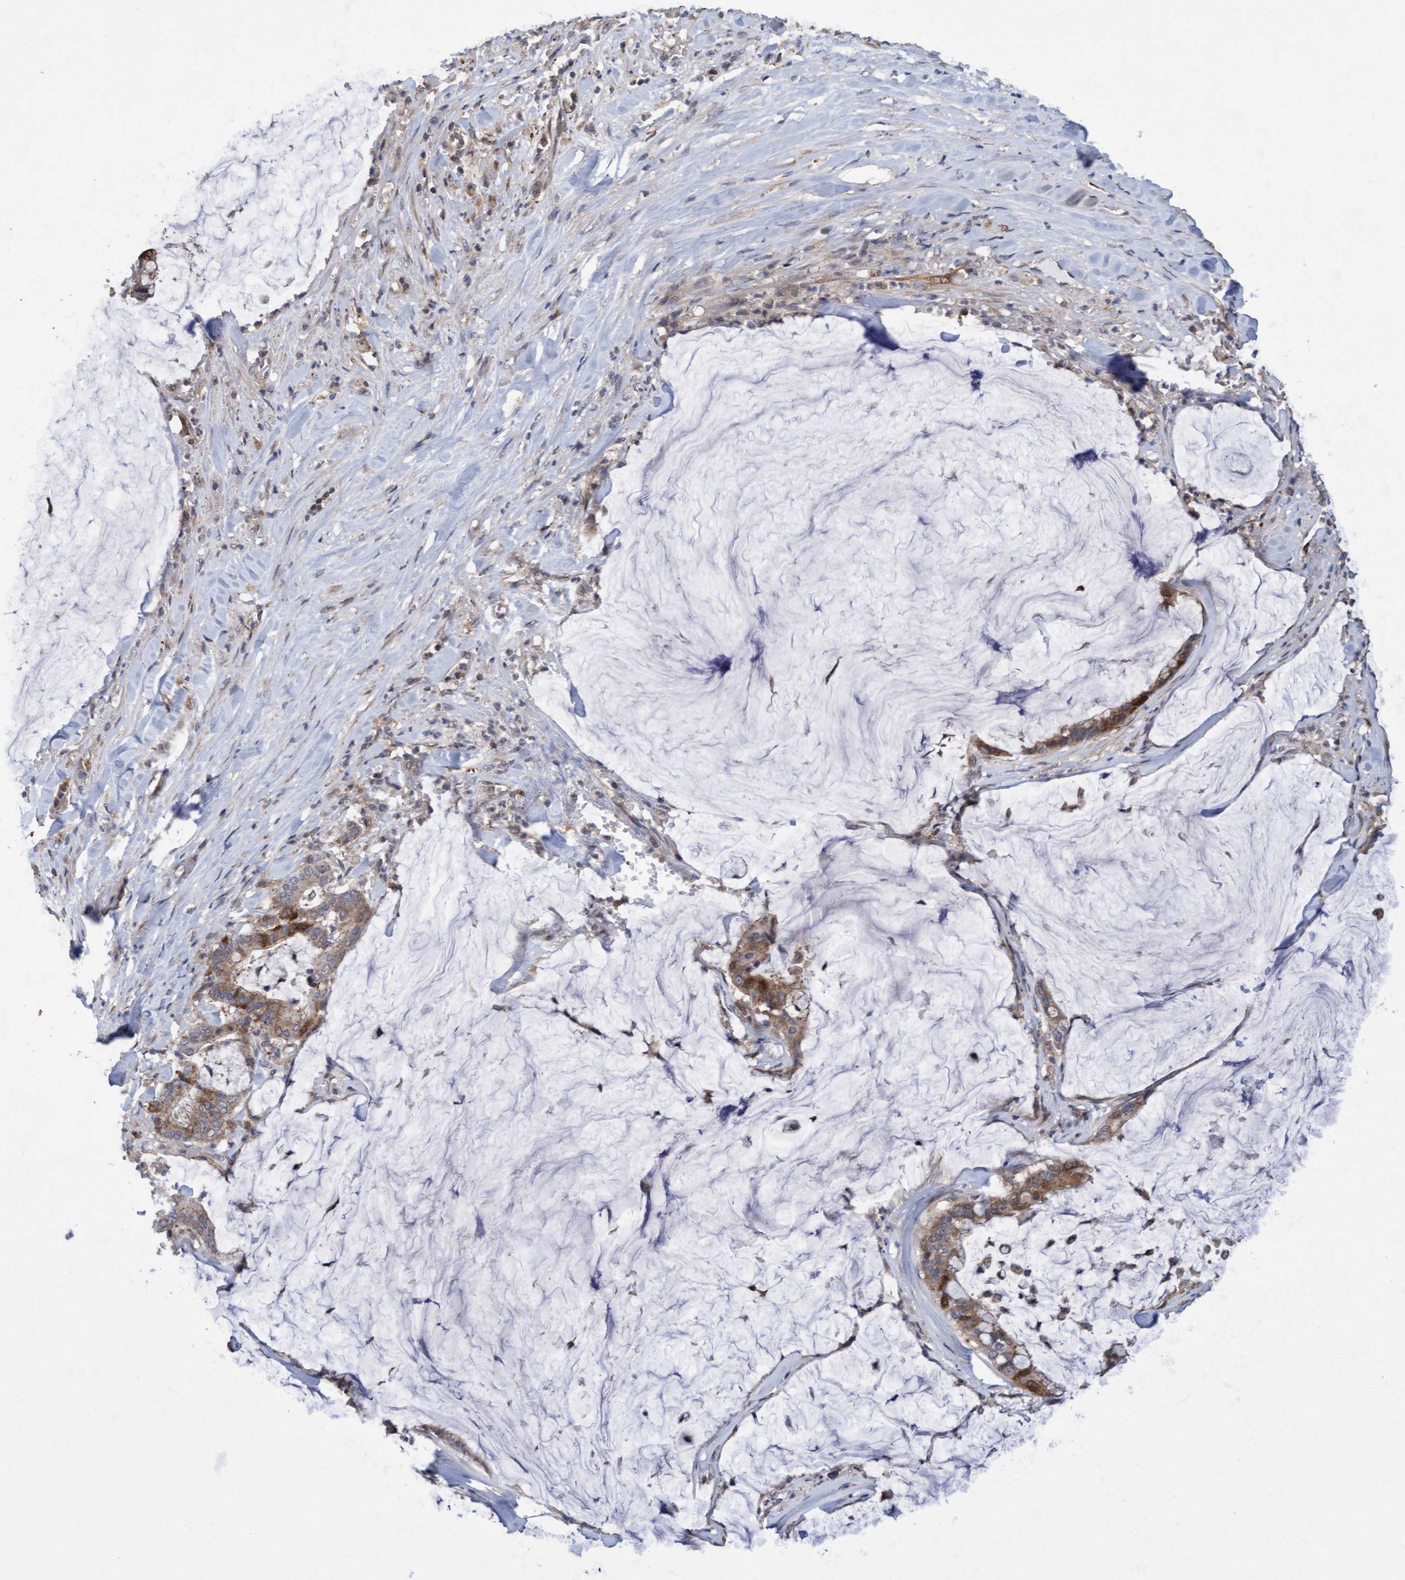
{"staining": {"intensity": "moderate", "quantity": ">75%", "location": "cytoplasmic/membranous"}, "tissue": "pancreatic cancer", "cell_type": "Tumor cells", "image_type": "cancer", "snomed": [{"axis": "morphology", "description": "Adenocarcinoma, NOS"}, {"axis": "topography", "description": "Pancreas"}], "caption": "Immunohistochemistry (IHC) histopathology image of pancreatic adenocarcinoma stained for a protein (brown), which reveals medium levels of moderate cytoplasmic/membranous positivity in about >75% of tumor cells.", "gene": "SLBP", "patient": {"sex": "male", "age": 41}}